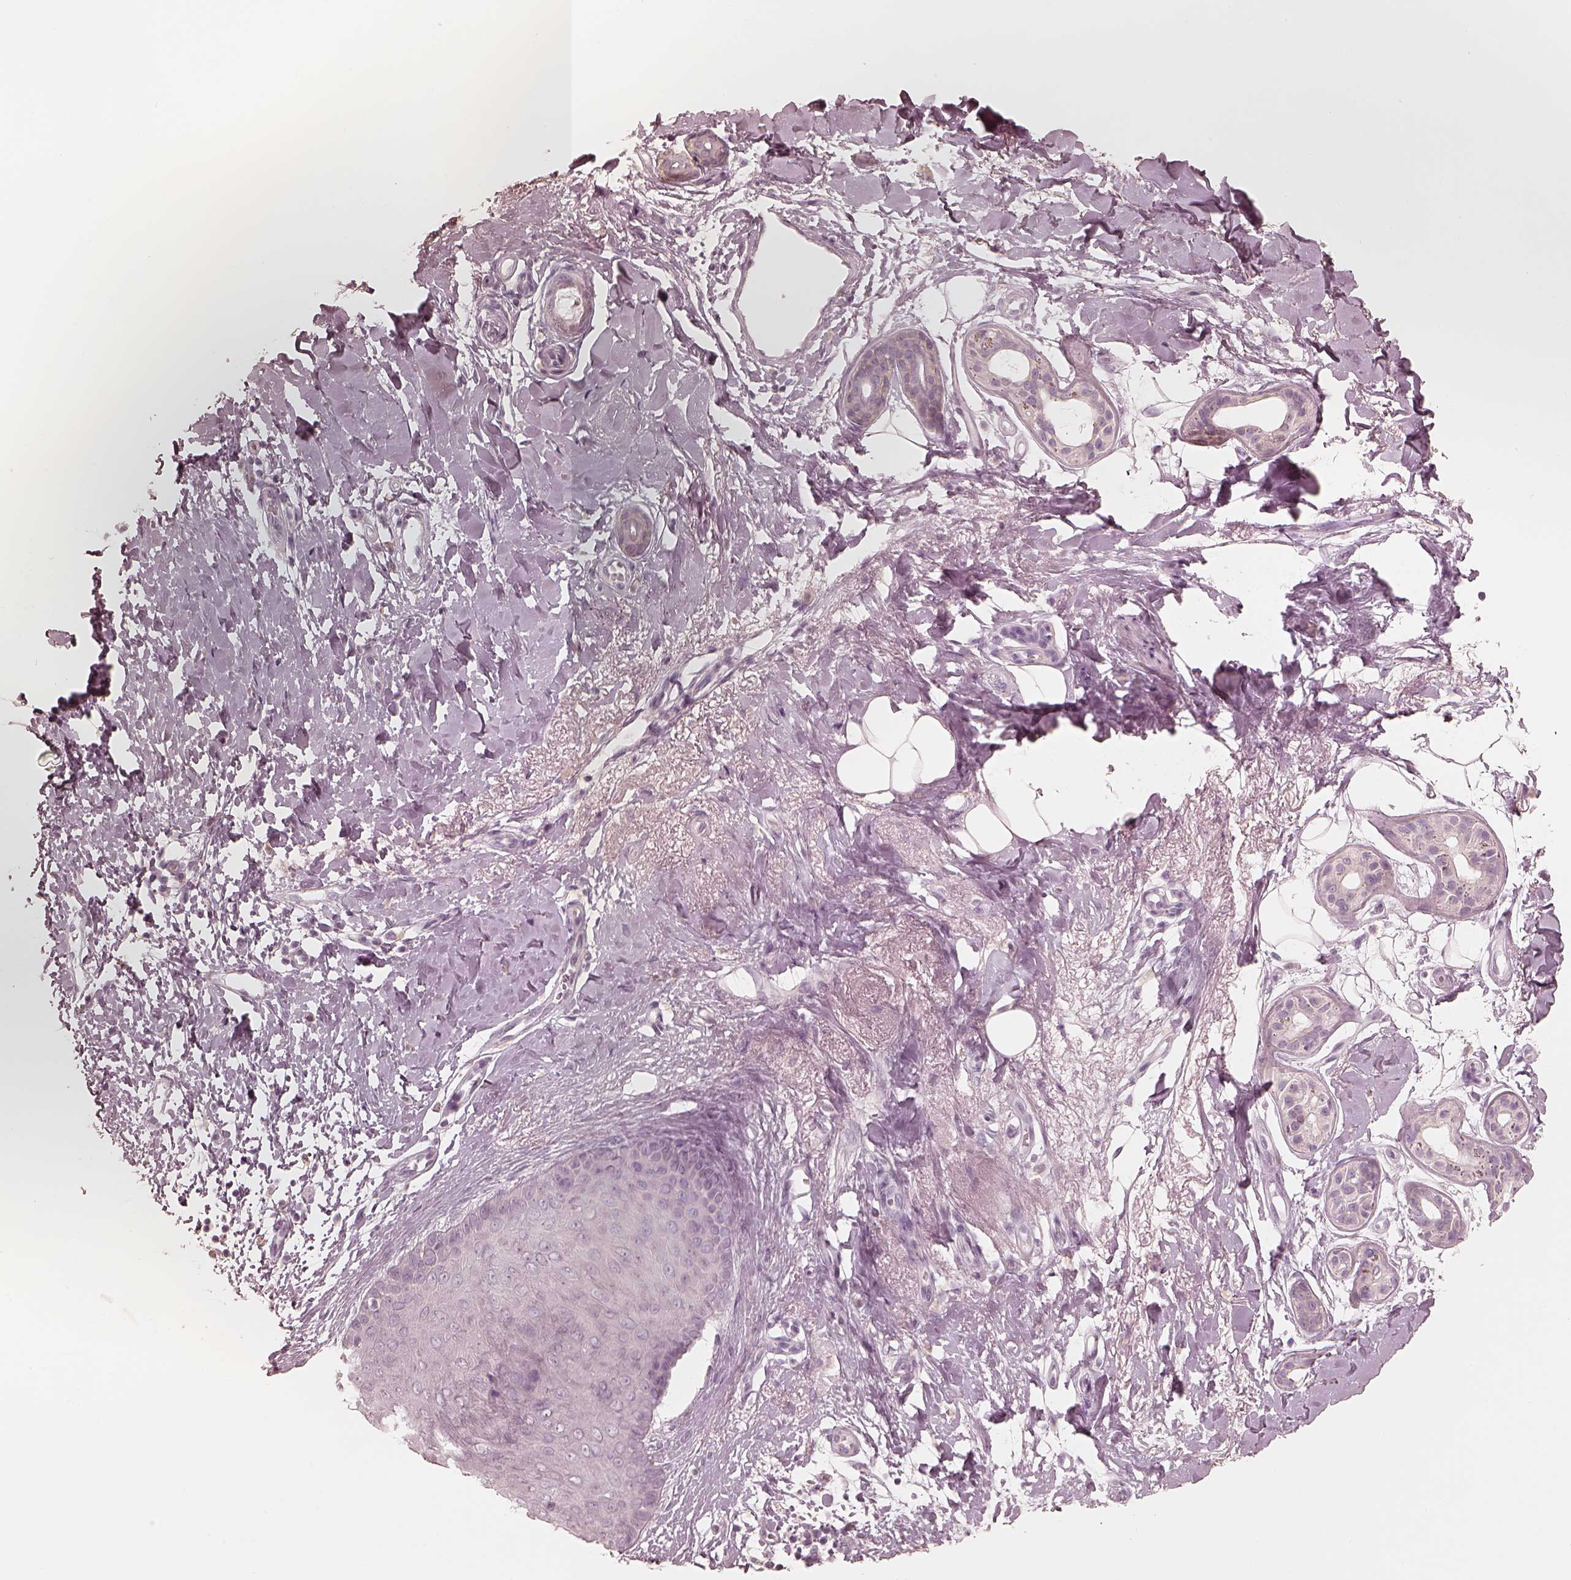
{"staining": {"intensity": "negative", "quantity": "none", "location": "none"}, "tissue": "skin cancer", "cell_type": "Tumor cells", "image_type": "cancer", "snomed": [{"axis": "morphology", "description": "Normal tissue, NOS"}, {"axis": "morphology", "description": "Basal cell carcinoma"}, {"axis": "topography", "description": "Skin"}], "caption": "Photomicrograph shows no protein staining in tumor cells of skin cancer tissue.", "gene": "CALR3", "patient": {"sex": "male", "age": 84}}